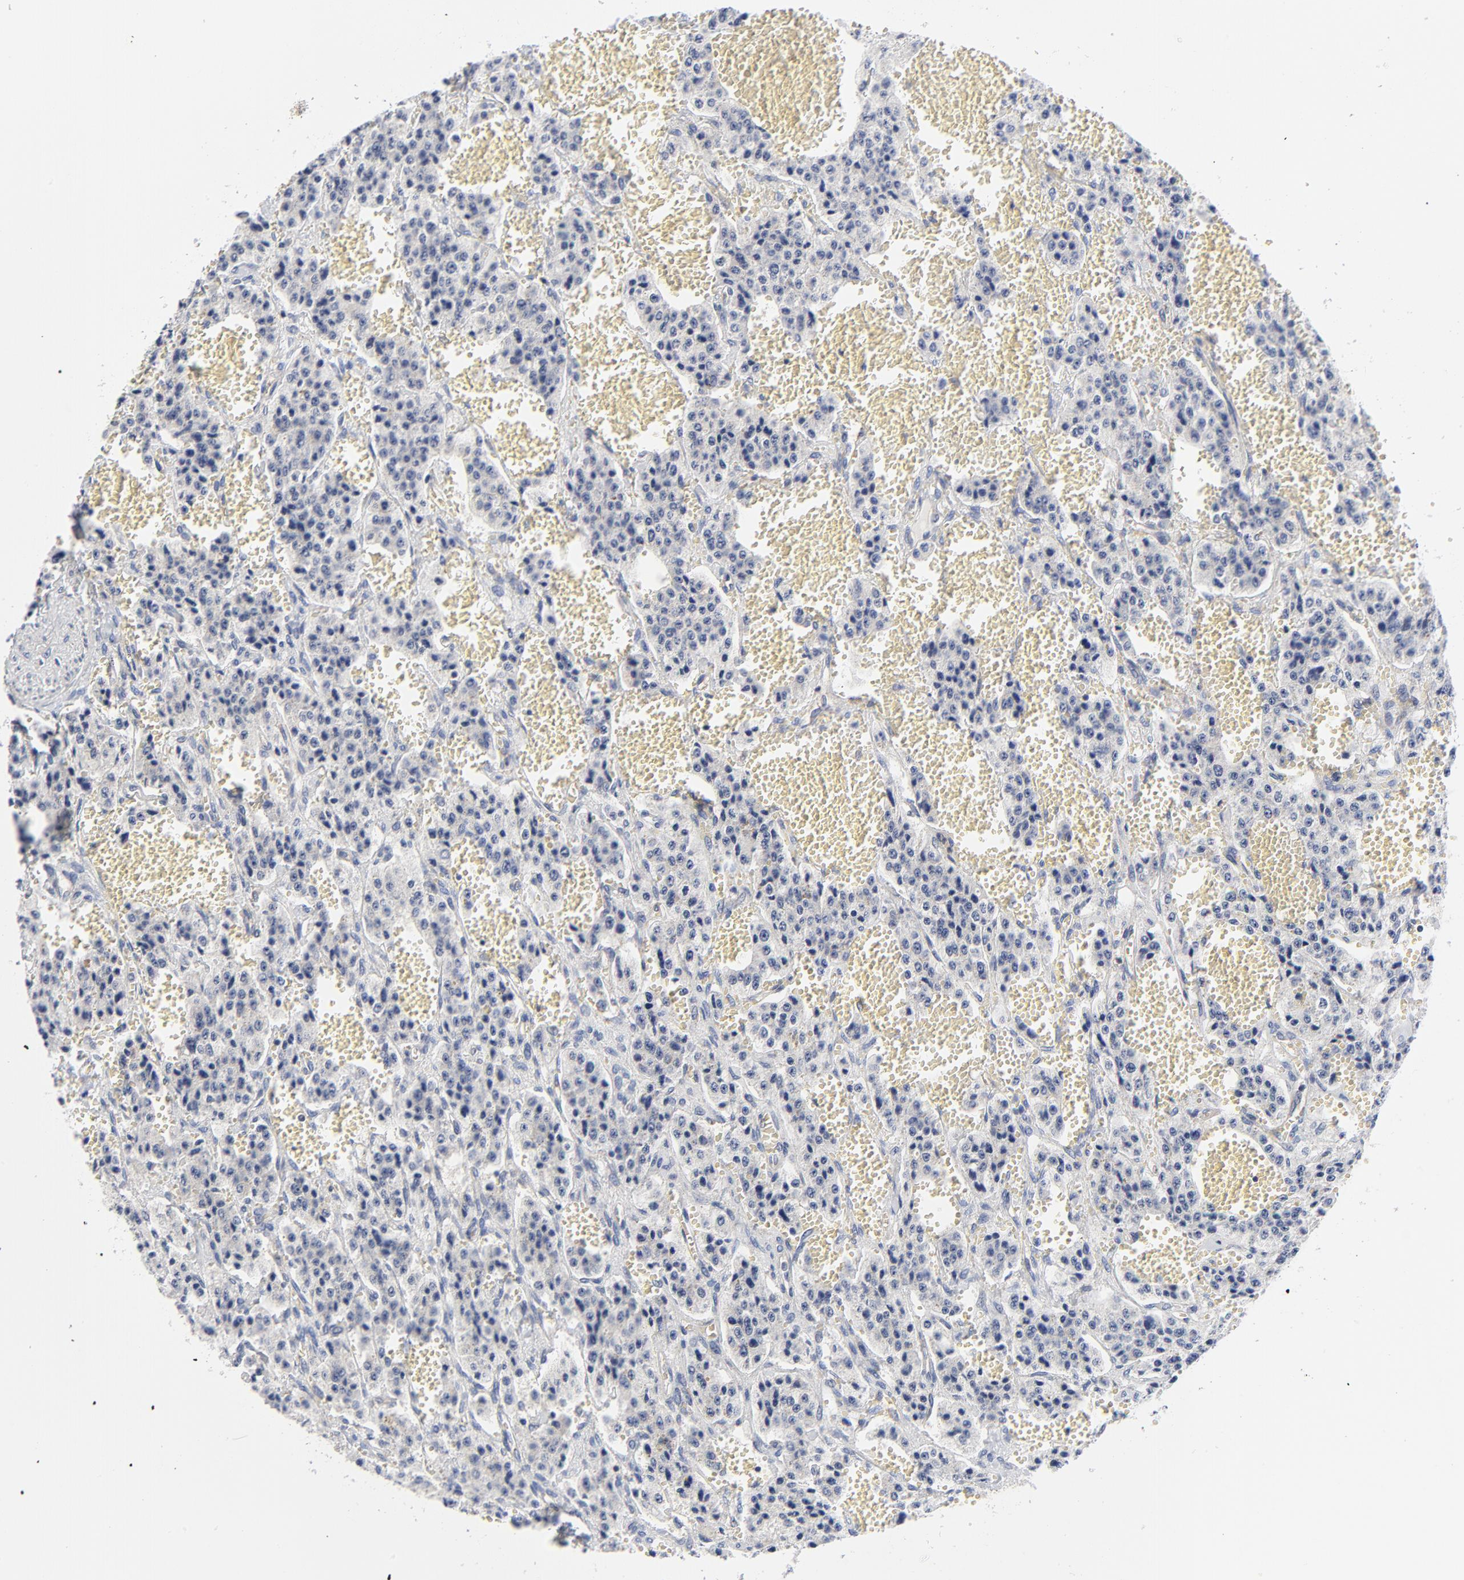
{"staining": {"intensity": "negative", "quantity": "none", "location": "none"}, "tissue": "carcinoid", "cell_type": "Tumor cells", "image_type": "cancer", "snomed": [{"axis": "morphology", "description": "Carcinoid, malignant, NOS"}, {"axis": "topography", "description": "Small intestine"}], "caption": "This micrograph is of malignant carcinoid stained with IHC to label a protein in brown with the nuclei are counter-stained blue. There is no staining in tumor cells.", "gene": "CAB39L", "patient": {"sex": "male", "age": 52}}